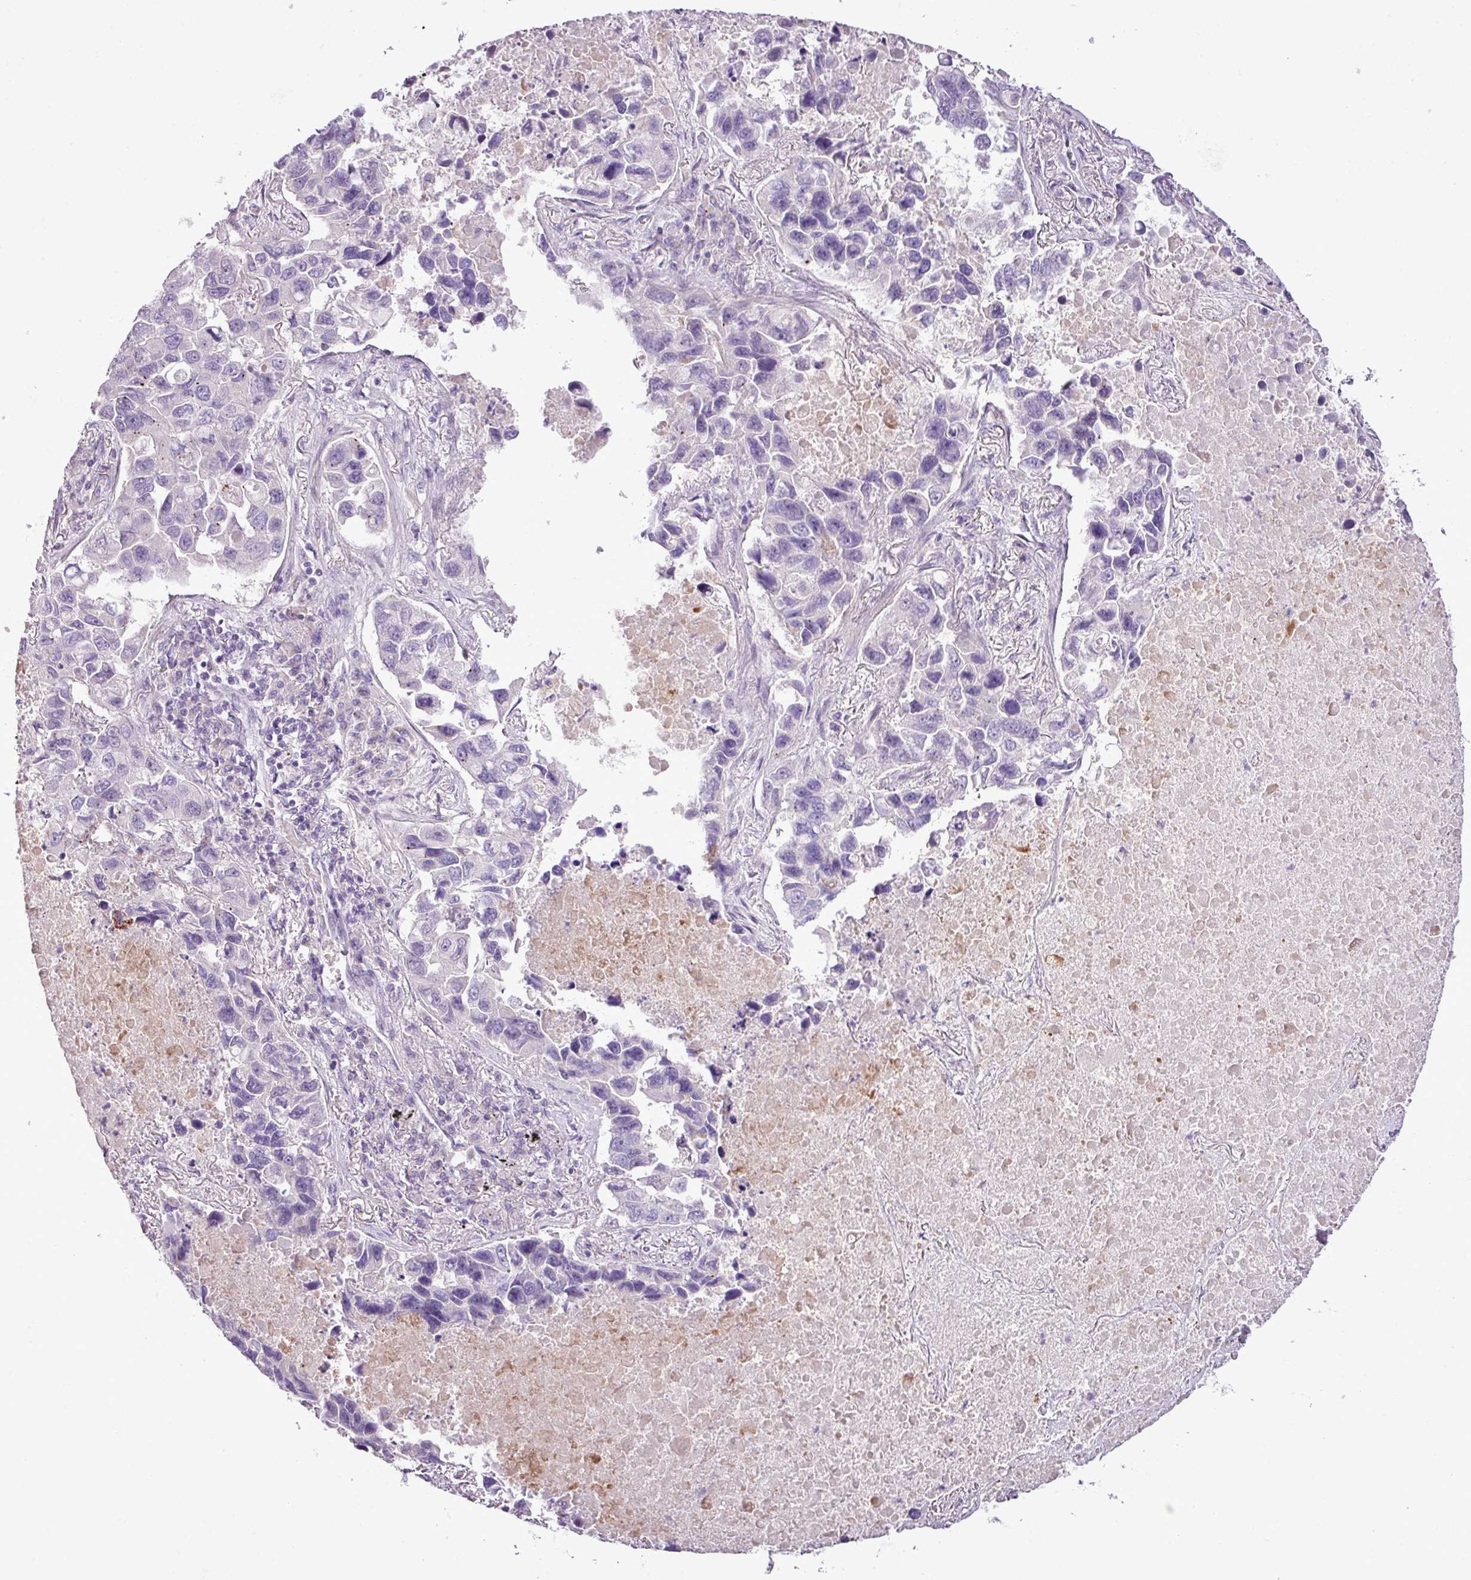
{"staining": {"intensity": "negative", "quantity": "none", "location": "none"}, "tissue": "lung cancer", "cell_type": "Tumor cells", "image_type": "cancer", "snomed": [{"axis": "morphology", "description": "Adenocarcinoma, NOS"}, {"axis": "topography", "description": "Lung"}], "caption": "Immunohistochemistry micrograph of neoplastic tissue: human adenocarcinoma (lung) stained with DAB (3,3'-diaminobenzidine) shows no significant protein positivity in tumor cells.", "gene": "DNAJB13", "patient": {"sex": "male", "age": 64}}